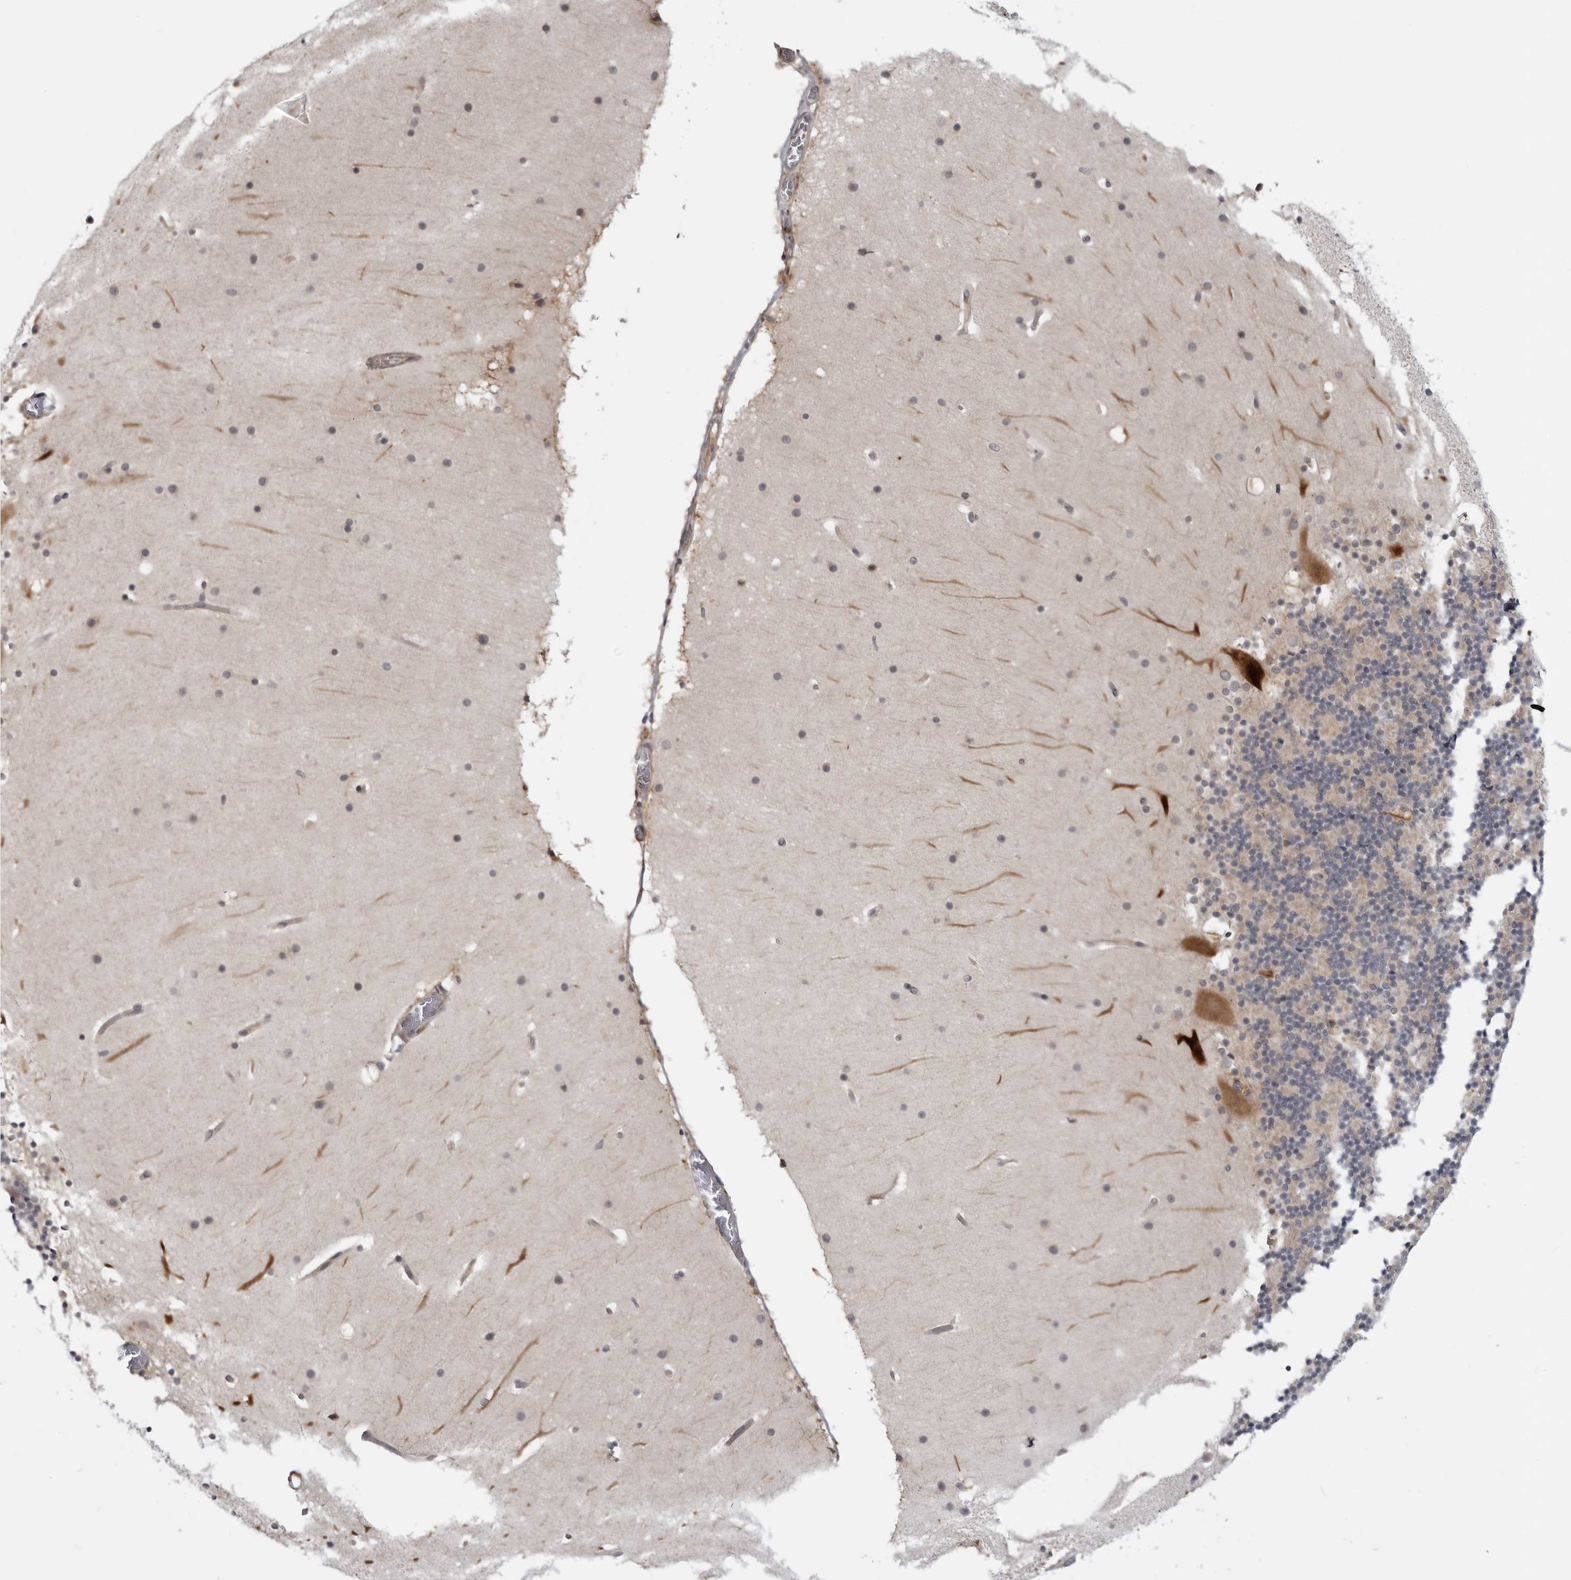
{"staining": {"intensity": "weak", "quantity": "25%-75%", "location": "cytoplasmic/membranous"}, "tissue": "cerebellum", "cell_type": "Cells in granular layer", "image_type": "normal", "snomed": [{"axis": "morphology", "description": "Normal tissue, NOS"}, {"axis": "topography", "description": "Cerebellum"}], "caption": "The histopathology image demonstrates staining of normal cerebellum, revealing weak cytoplasmic/membranous protein staining (brown color) within cells in granular layer. (brown staining indicates protein expression, while blue staining denotes nuclei).", "gene": "LRRC45", "patient": {"sex": "male", "age": 57}}